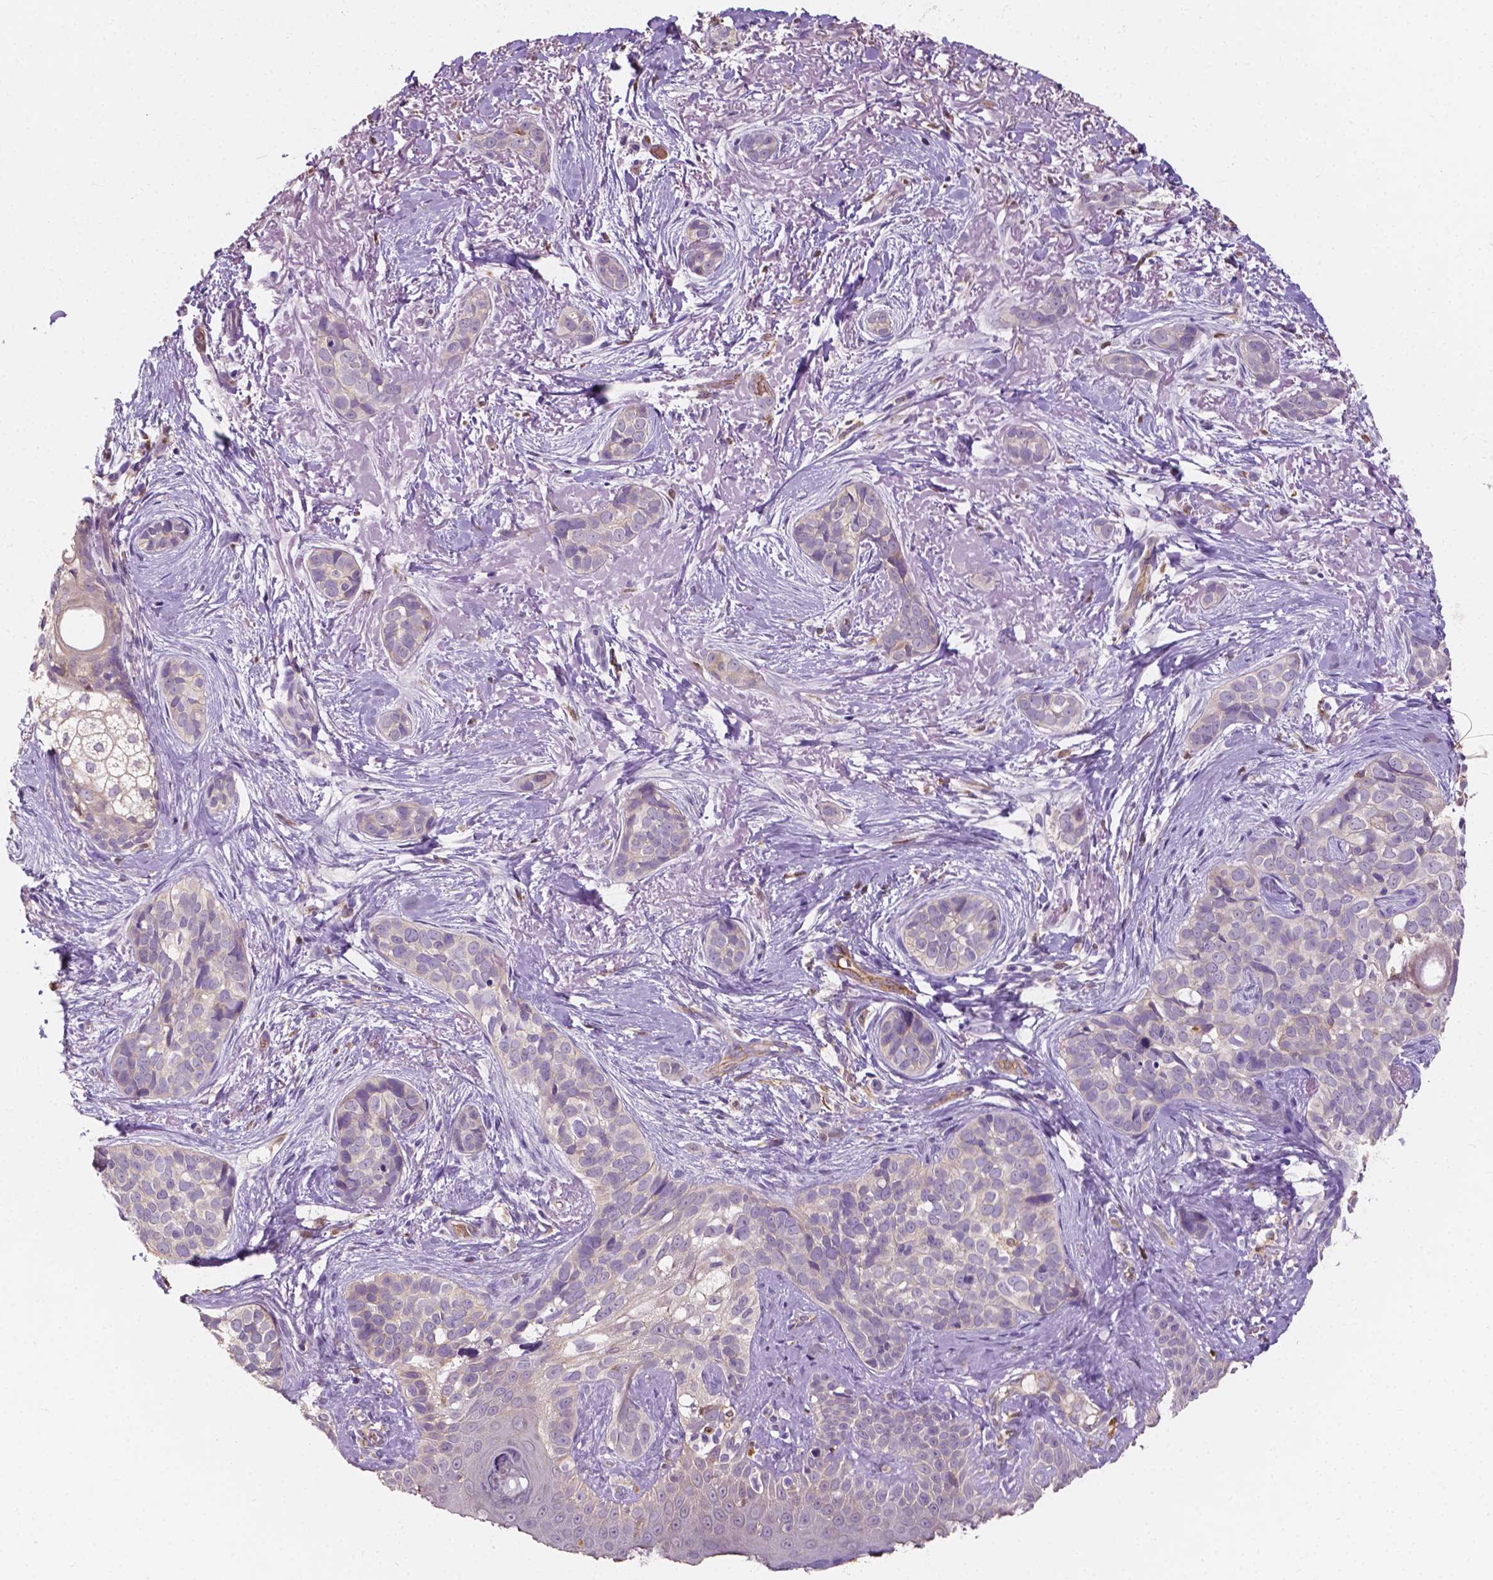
{"staining": {"intensity": "negative", "quantity": "none", "location": "none"}, "tissue": "skin cancer", "cell_type": "Tumor cells", "image_type": "cancer", "snomed": [{"axis": "morphology", "description": "Basal cell carcinoma"}, {"axis": "topography", "description": "Skin"}], "caption": "The IHC histopathology image has no significant positivity in tumor cells of basal cell carcinoma (skin) tissue.", "gene": "SLC22A4", "patient": {"sex": "male", "age": 87}}